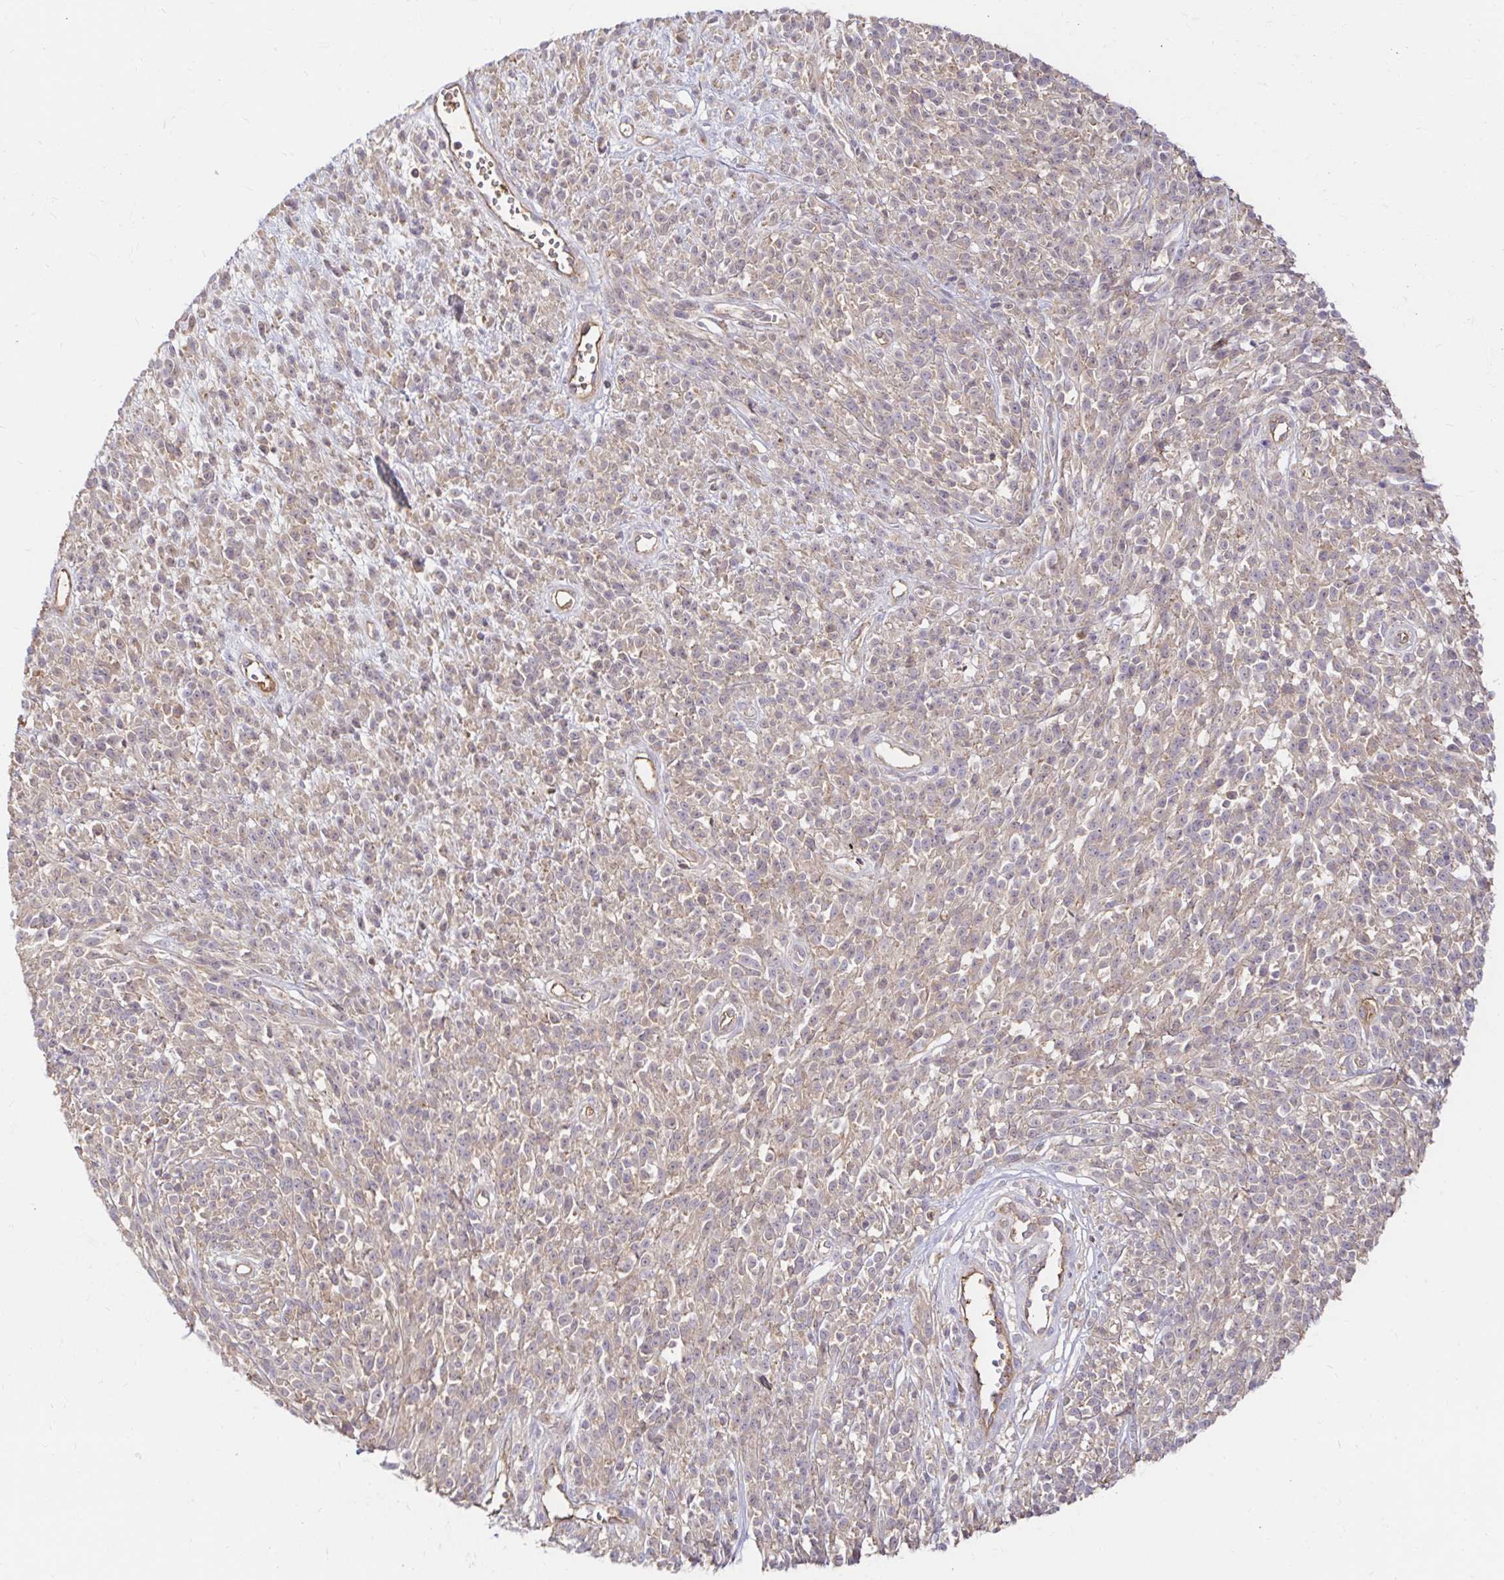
{"staining": {"intensity": "negative", "quantity": "none", "location": "none"}, "tissue": "melanoma", "cell_type": "Tumor cells", "image_type": "cancer", "snomed": [{"axis": "morphology", "description": "Malignant melanoma, NOS"}, {"axis": "topography", "description": "Skin"}, {"axis": "topography", "description": "Skin of trunk"}], "caption": "Human malignant melanoma stained for a protein using immunohistochemistry (IHC) reveals no expression in tumor cells.", "gene": "ITGA2", "patient": {"sex": "male", "age": 74}}